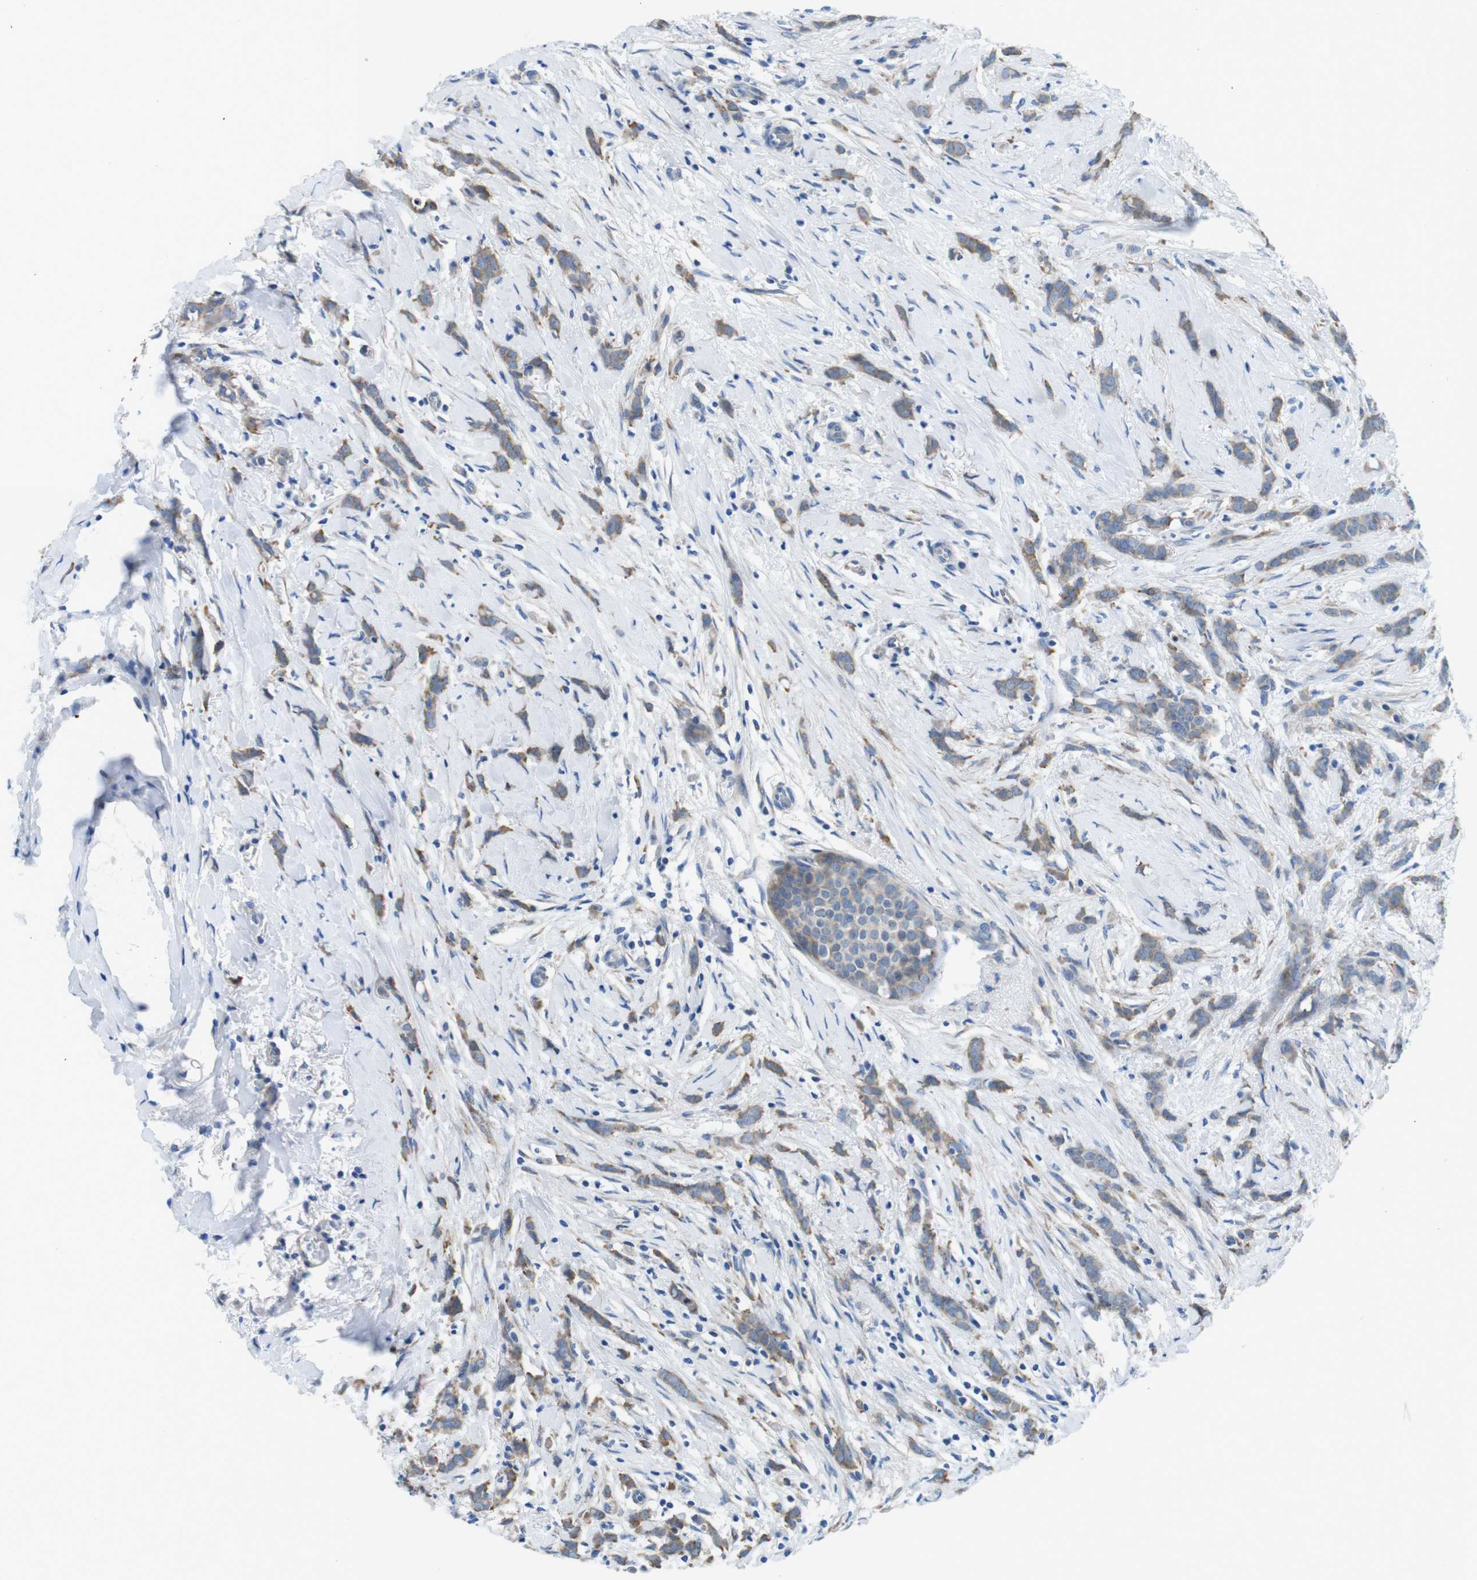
{"staining": {"intensity": "moderate", "quantity": ">75%", "location": "cytoplasmic/membranous"}, "tissue": "breast cancer", "cell_type": "Tumor cells", "image_type": "cancer", "snomed": [{"axis": "morphology", "description": "Lobular carcinoma, in situ"}, {"axis": "morphology", "description": "Lobular carcinoma"}, {"axis": "topography", "description": "Breast"}], "caption": "Human breast cancer stained for a protein (brown) exhibits moderate cytoplasmic/membranous positive staining in about >75% of tumor cells.", "gene": "CDH8", "patient": {"sex": "female", "age": 41}}